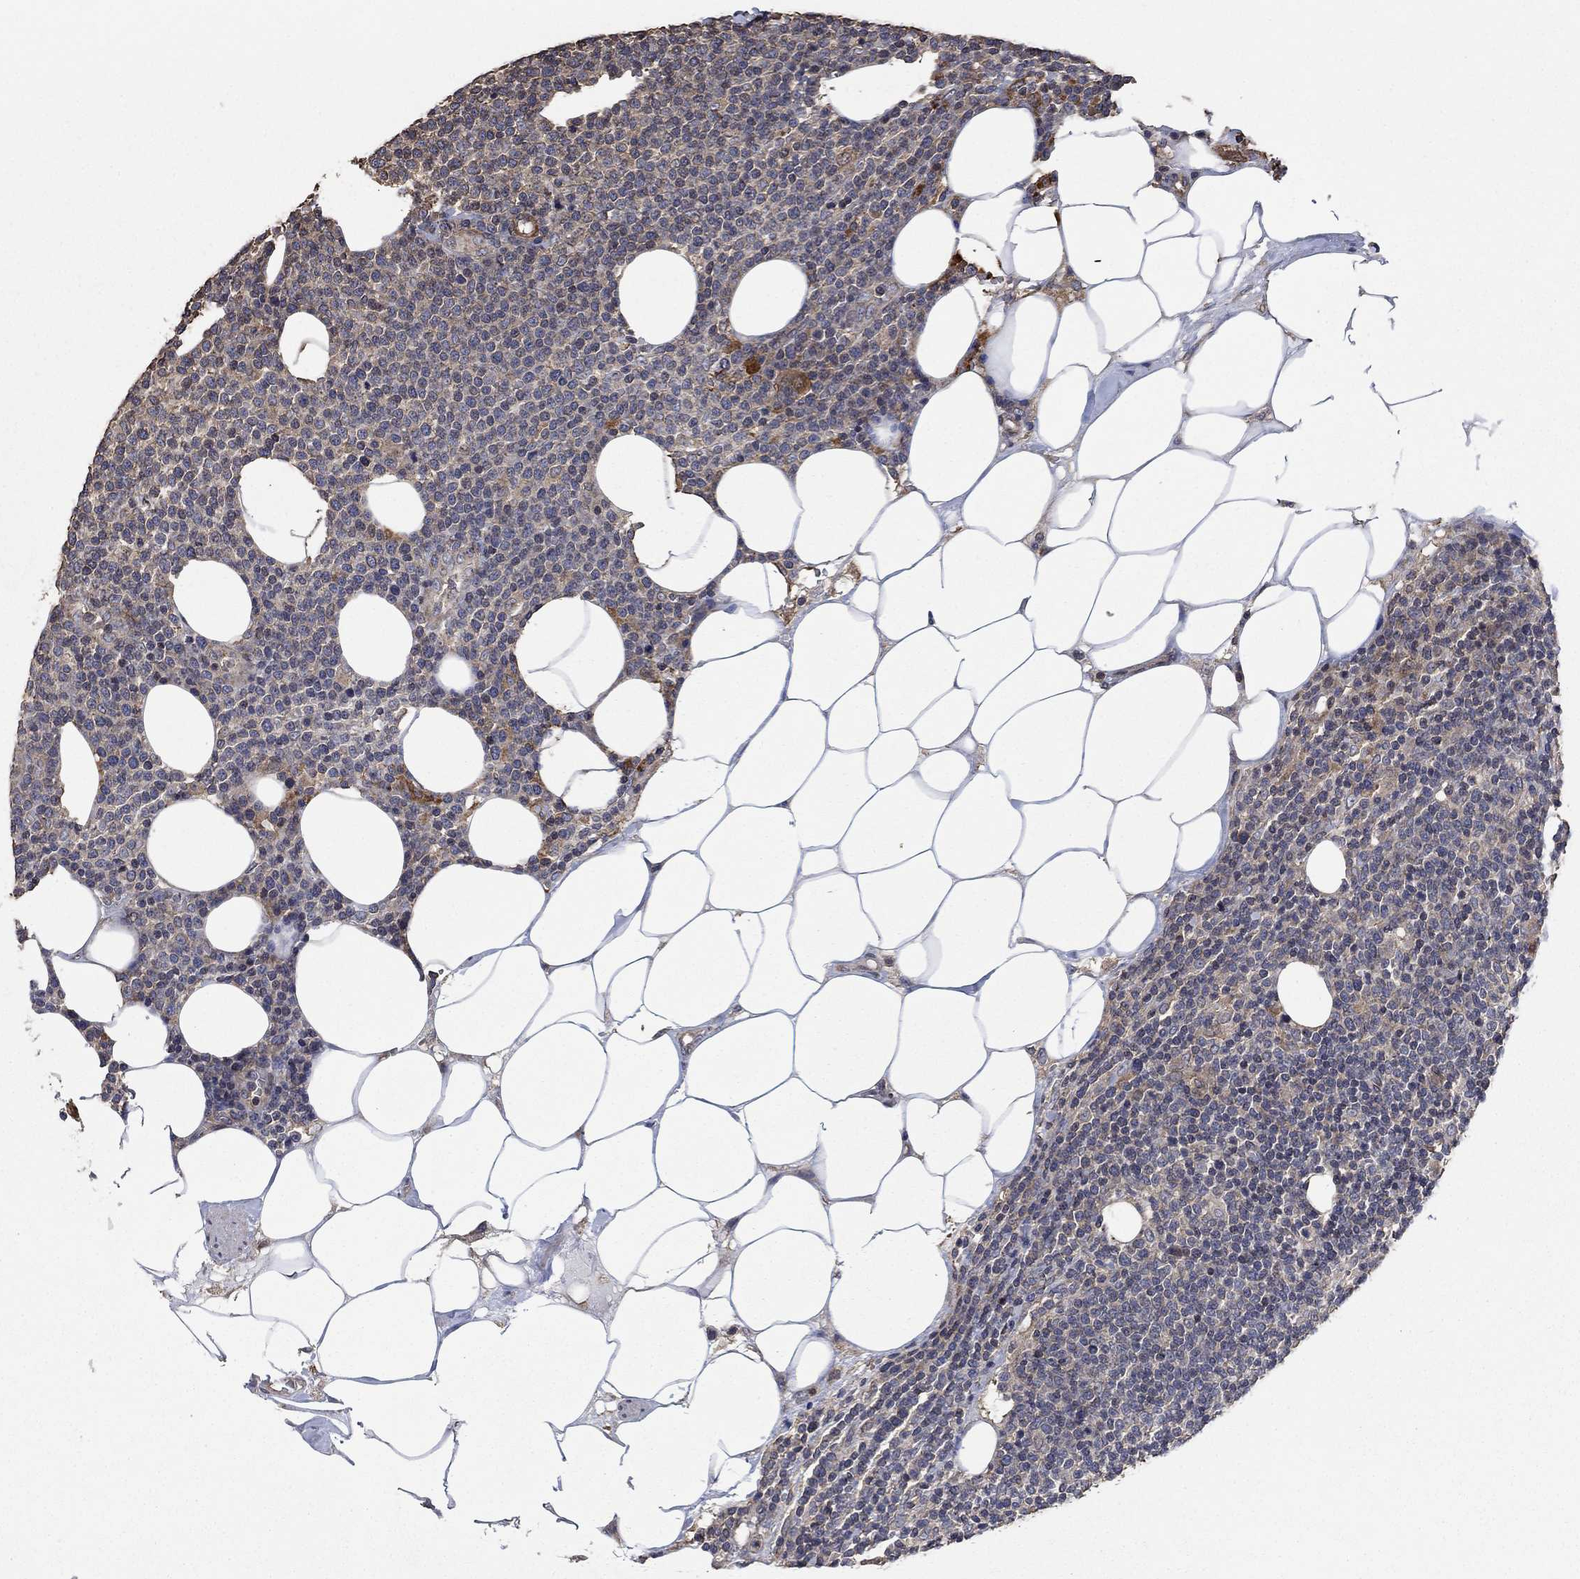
{"staining": {"intensity": "negative", "quantity": "none", "location": "none"}, "tissue": "lymphoma", "cell_type": "Tumor cells", "image_type": "cancer", "snomed": [{"axis": "morphology", "description": "Malignant lymphoma, non-Hodgkin's type, High grade"}, {"axis": "topography", "description": "Lymph node"}], "caption": "A high-resolution photomicrograph shows IHC staining of lymphoma, which reveals no significant staining in tumor cells.", "gene": "PDE3A", "patient": {"sex": "male", "age": 61}}